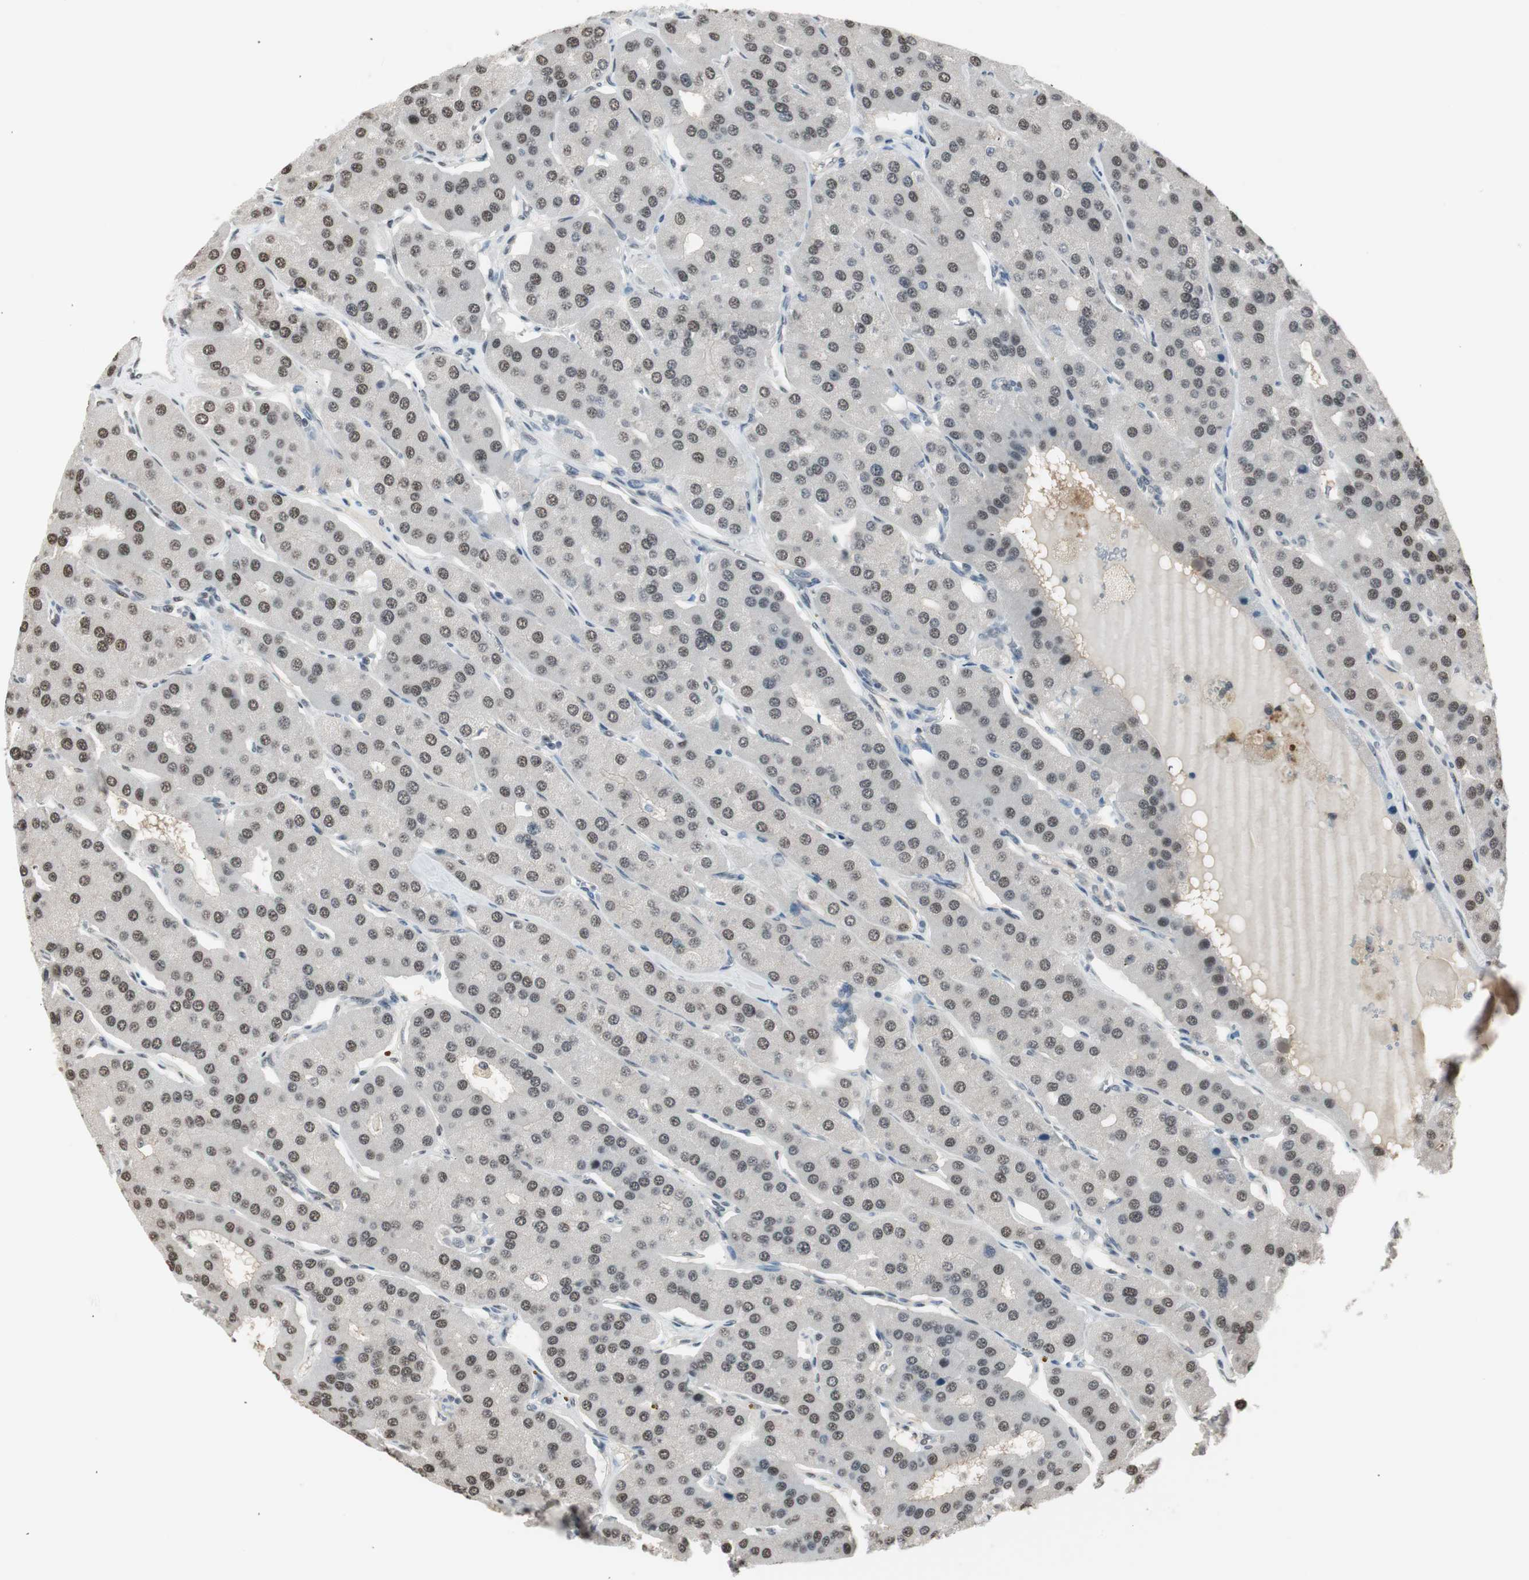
{"staining": {"intensity": "weak", "quantity": "25%-75%", "location": "nuclear"}, "tissue": "parathyroid gland", "cell_type": "Glandular cells", "image_type": "normal", "snomed": [{"axis": "morphology", "description": "Normal tissue, NOS"}, {"axis": "morphology", "description": "Adenoma, NOS"}, {"axis": "topography", "description": "Parathyroid gland"}], "caption": "High-power microscopy captured an immunohistochemistry (IHC) image of normal parathyroid gland, revealing weak nuclear expression in approximately 25%-75% of glandular cells. The staining was performed using DAB (3,3'-diaminobenzidine), with brown indicating positive protein expression. Nuclei are stained blue with hematoxylin.", "gene": "LONP2", "patient": {"sex": "female", "age": 86}}